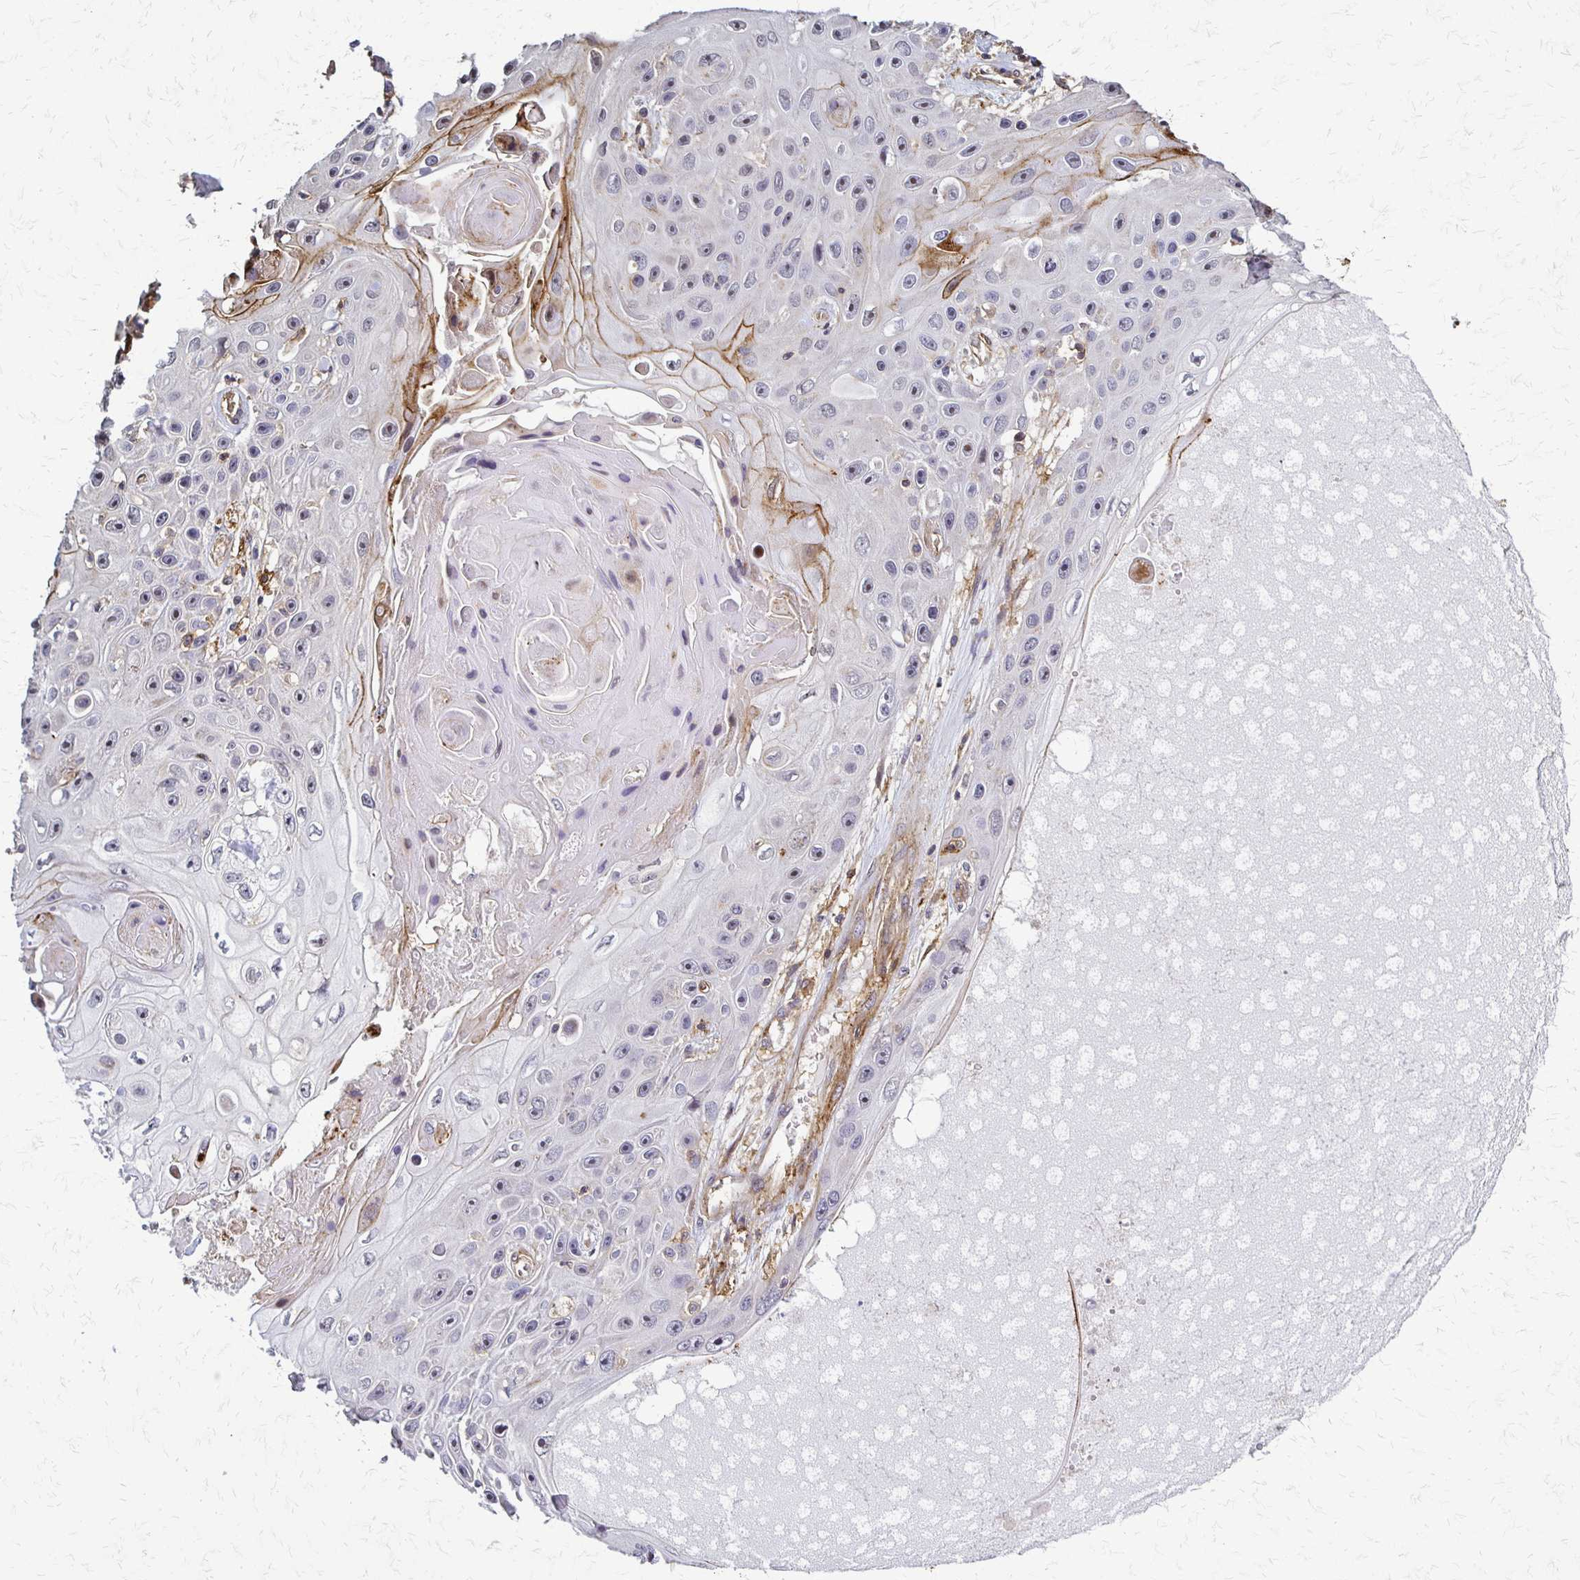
{"staining": {"intensity": "negative", "quantity": "none", "location": "none"}, "tissue": "skin cancer", "cell_type": "Tumor cells", "image_type": "cancer", "snomed": [{"axis": "morphology", "description": "Squamous cell carcinoma, NOS"}, {"axis": "topography", "description": "Skin"}], "caption": "Tumor cells show no significant expression in skin cancer.", "gene": "SLC9A9", "patient": {"sex": "male", "age": 82}}